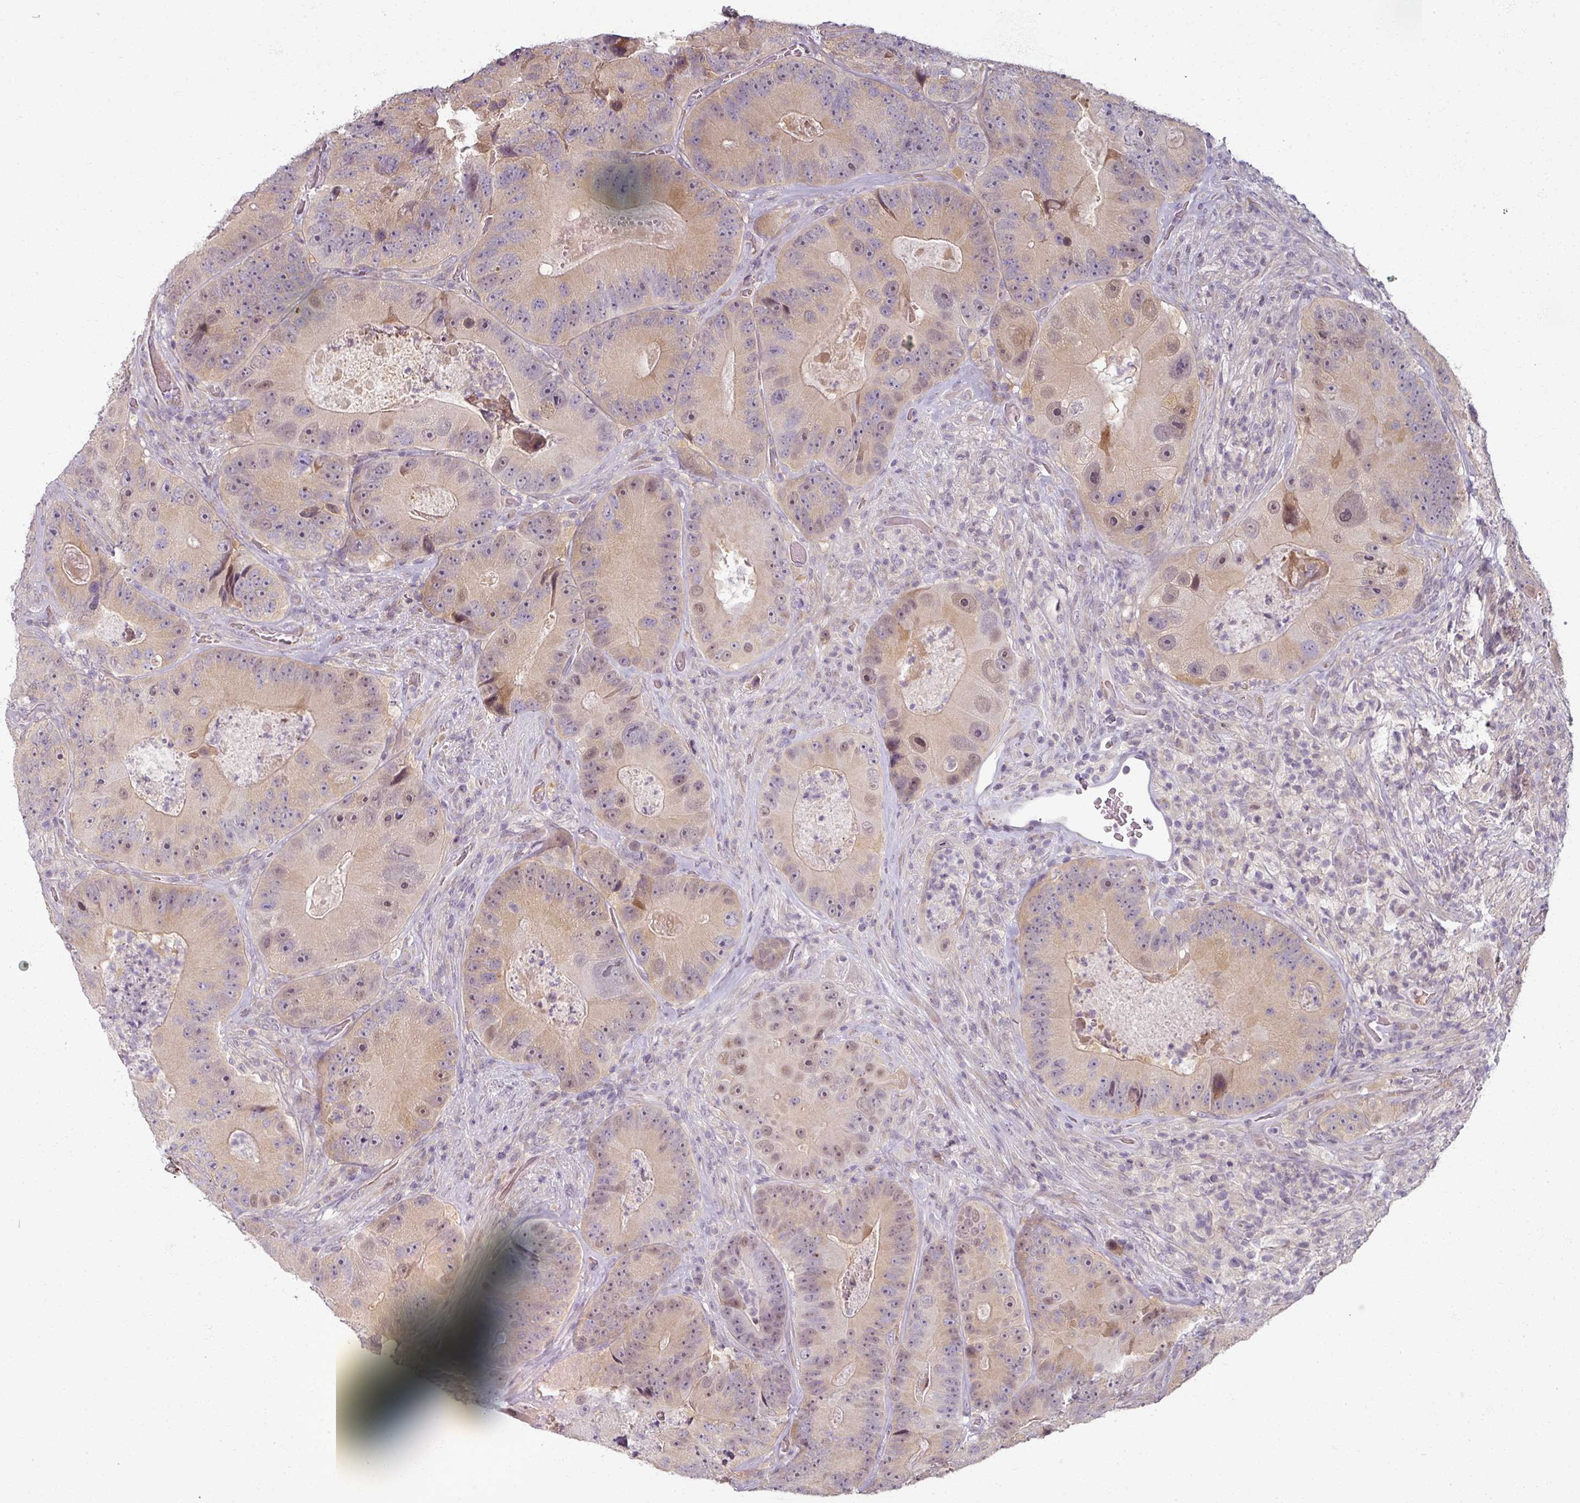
{"staining": {"intensity": "moderate", "quantity": "25%-75%", "location": "cytoplasmic/membranous,nuclear"}, "tissue": "colorectal cancer", "cell_type": "Tumor cells", "image_type": "cancer", "snomed": [{"axis": "morphology", "description": "Adenocarcinoma, NOS"}, {"axis": "topography", "description": "Colon"}], "caption": "The image displays immunohistochemical staining of colorectal cancer (adenocarcinoma). There is moderate cytoplasmic/membranous and nuclear positivity is appreciated in about 25%-75% of tumor cells.", "gene": "MYMK", "patient": {"sex": "female", "age": 86}}